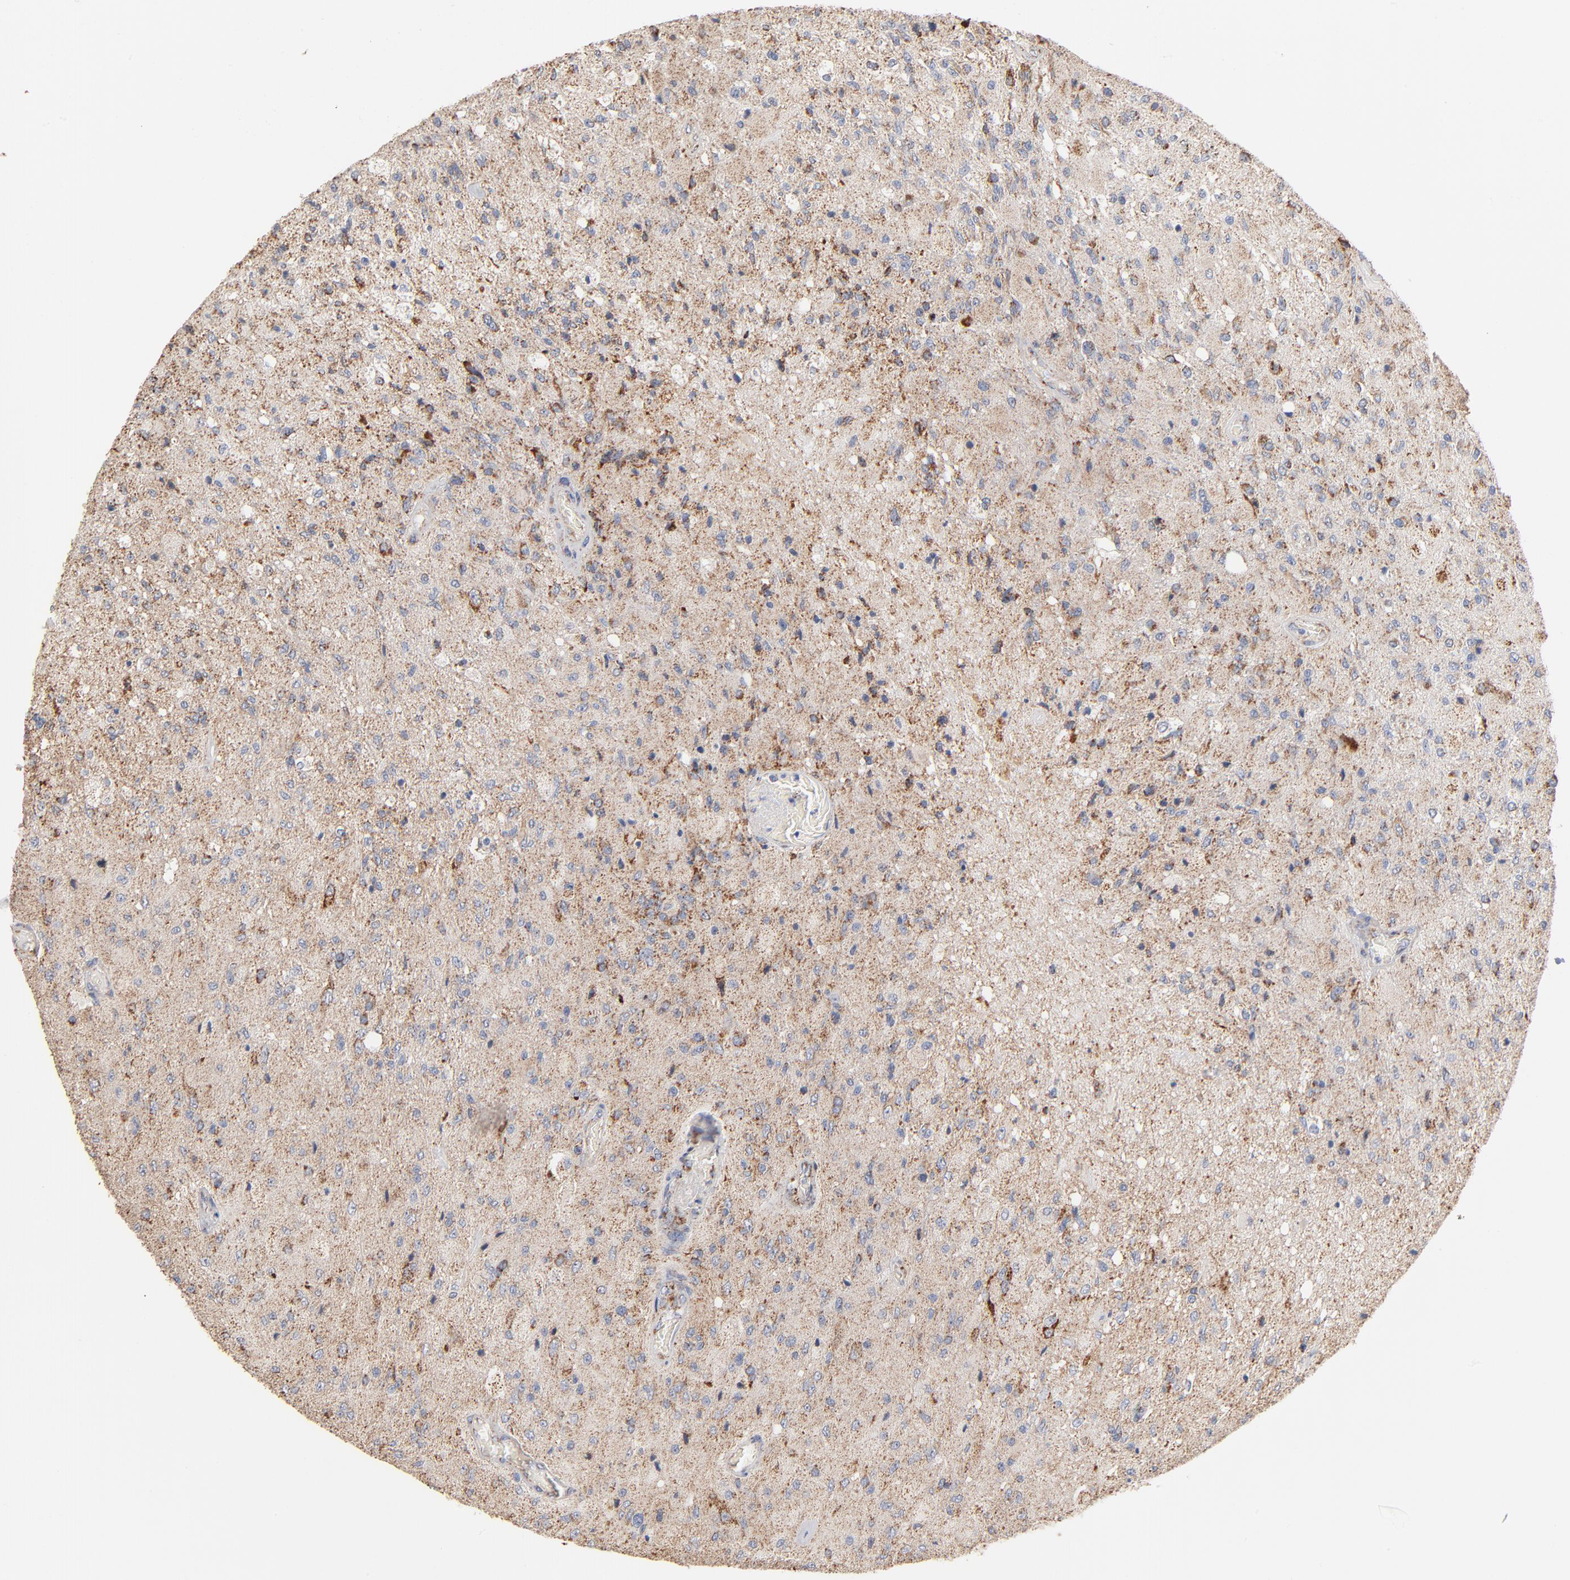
{"staining": {"intensity": "moderate", "quantity": "25%-75%", "location": "cytoplasmic/membranous"}, "tissue": "glioma", "cell_type": "Tumor cells", "image_type": "cancer", "snomed": [{"axis": "morphology", "description": "Normal tissue, NOS"}, {"axis": "morphology", "description": "Glioma, malignant, High grade"}, {"axis": "topography", "description": "Cerebral cortex"}], "caption": "Human glioma stained with a protein marker exhibits moderate staining in tumor cells.", "gene": "UQCRC1", "patient": {"sex": "male", "age": 77}}